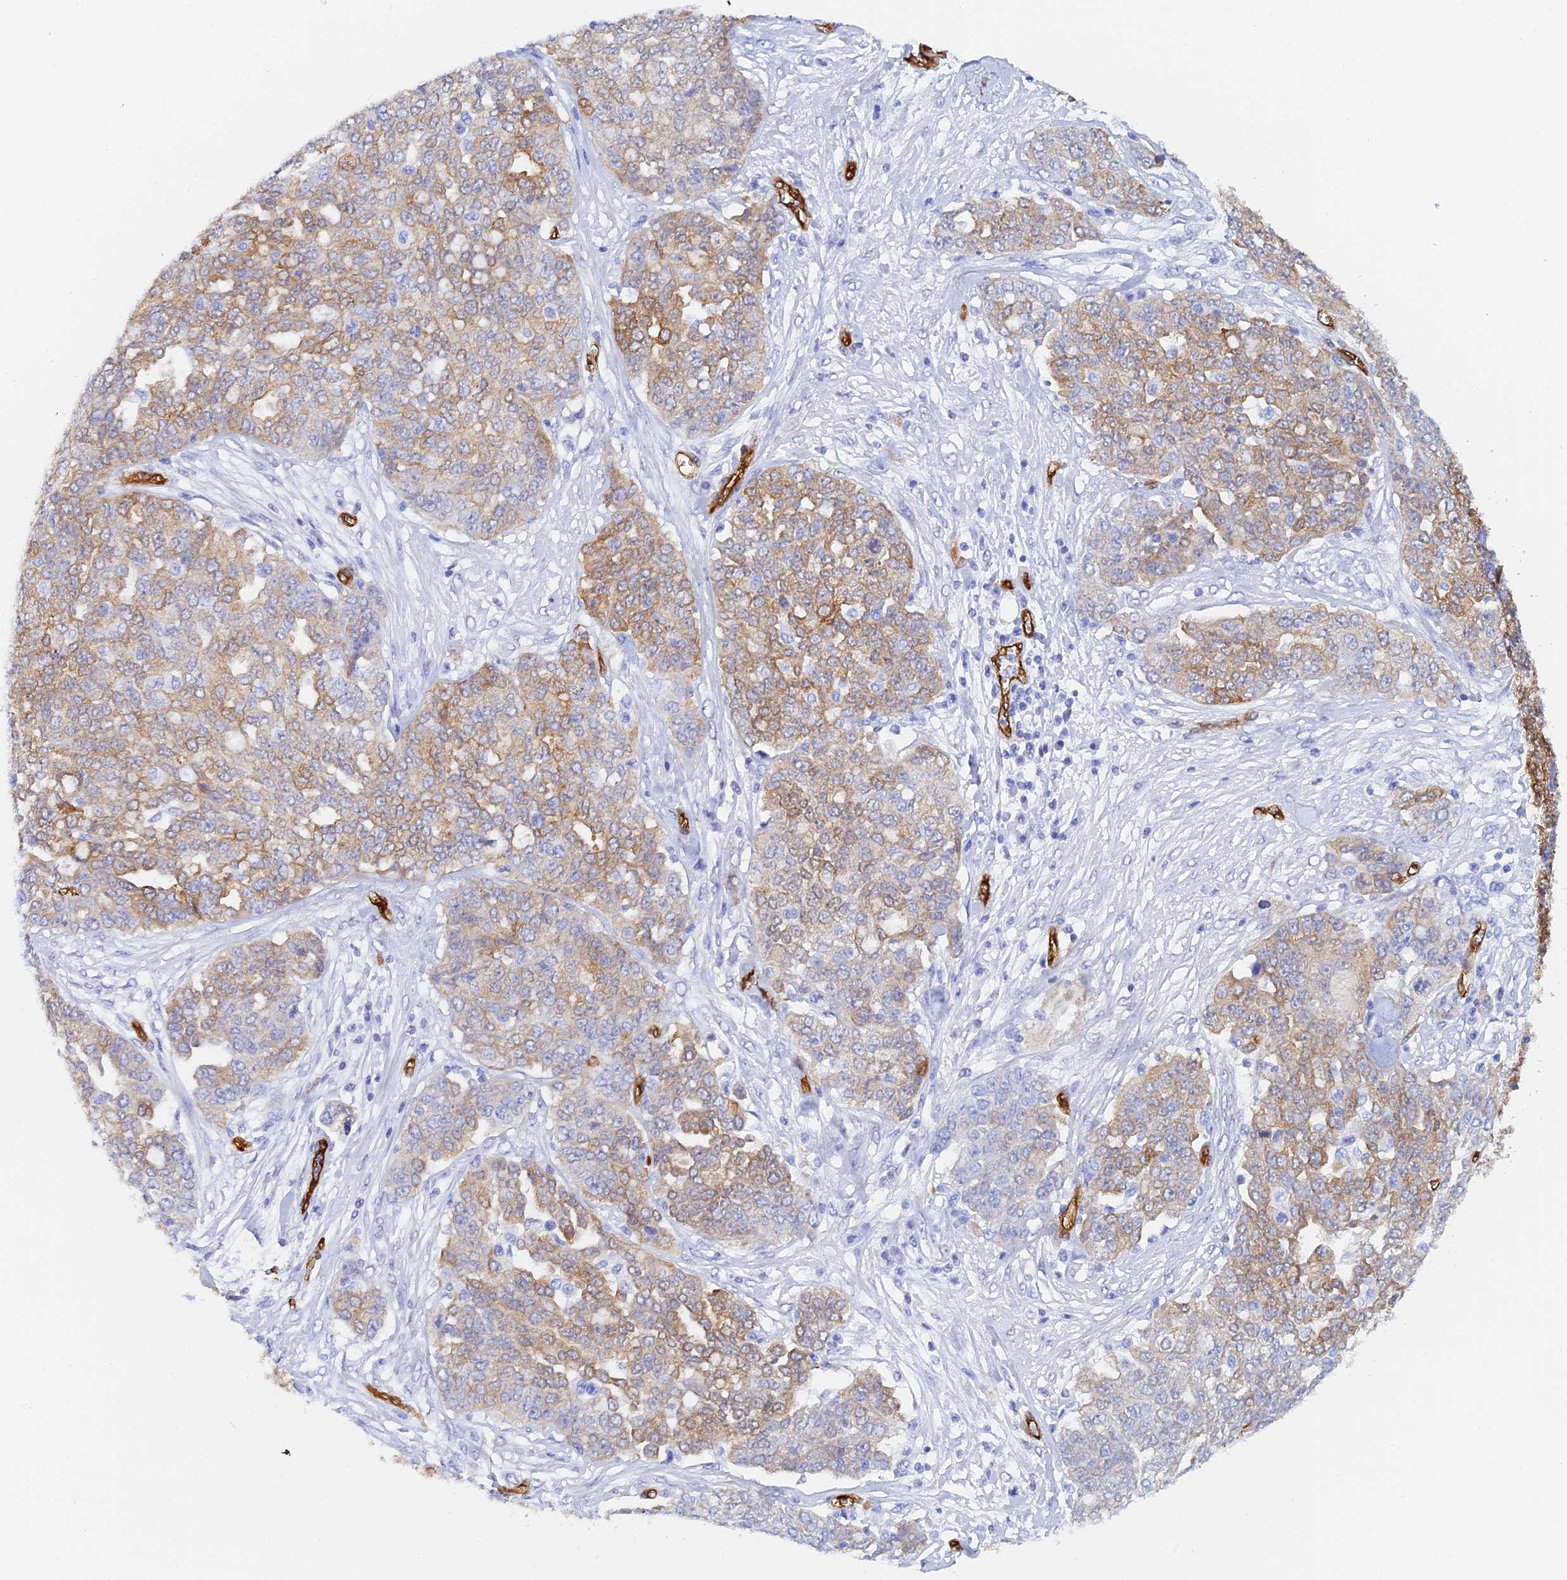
{"staining": {"intensity": "moderate", "quantity": ">75%", "location": "cytoplasmic/membranous"}, "tissue": "ovarian cancer", "cell_type": "Tumor cells", "image_type": "cancer", "snomed": [{"axis": "morphology", "description": "Cystadenocarcinoma, serous, NOS"}, {"axis": "topography", "description": "Soft tissue"}, {"axis": "topography", "description": "Ovary"}], "caption": "Protein staining by IHC displays moderate cytoplasmic/membranous expression in about >75% of tumor cells in ovarian cancer.", "gene": "CRIP2", "patient": {"sex": "female", "age": 57}}